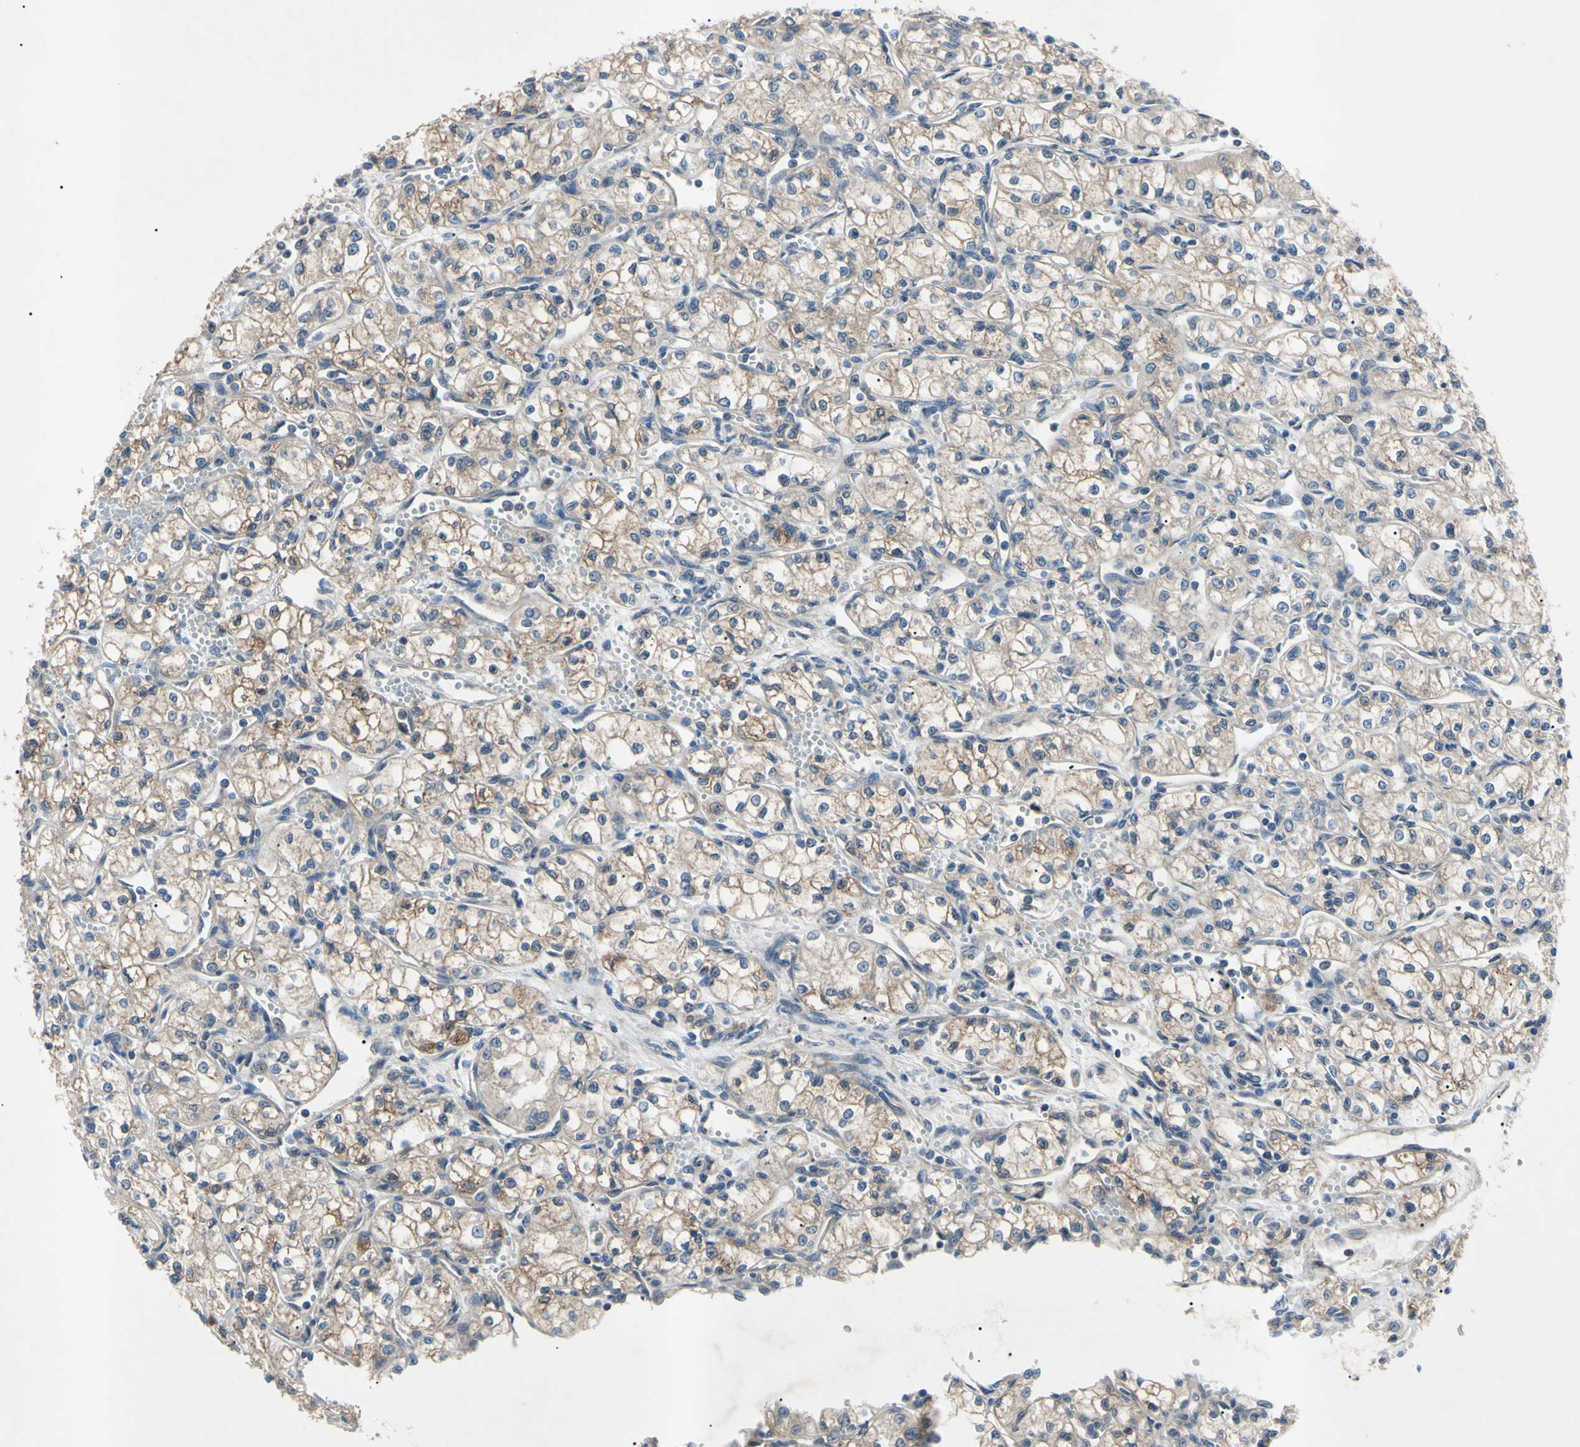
{"staining": {"intensity": "moderate", "quantity": ">75%", "location": "cytoplasmic/membranous"}, "tissue": "renal cancer", "cell_type": "Tumor cells", "image_type": "cancer", "snomed": [{"axis": "morphology", "description": "Normal tissue, NOS"}, {"axis": "morphology", "description": "Adenocarcinoma, NOS"}, {"axis": "topography", "description": "Kidney"}], "caption": "A micrograph of renal adenocarcinoma stained for a protein exhibits moderate cytoplasmic/membranous brown staining in tumor cells. Immunohistochemistry (ihc) stains the protein in brown and the nuclei are stained blue.", "gene": "HILPDA", "patient": {"sex": "male", "age": 59}}